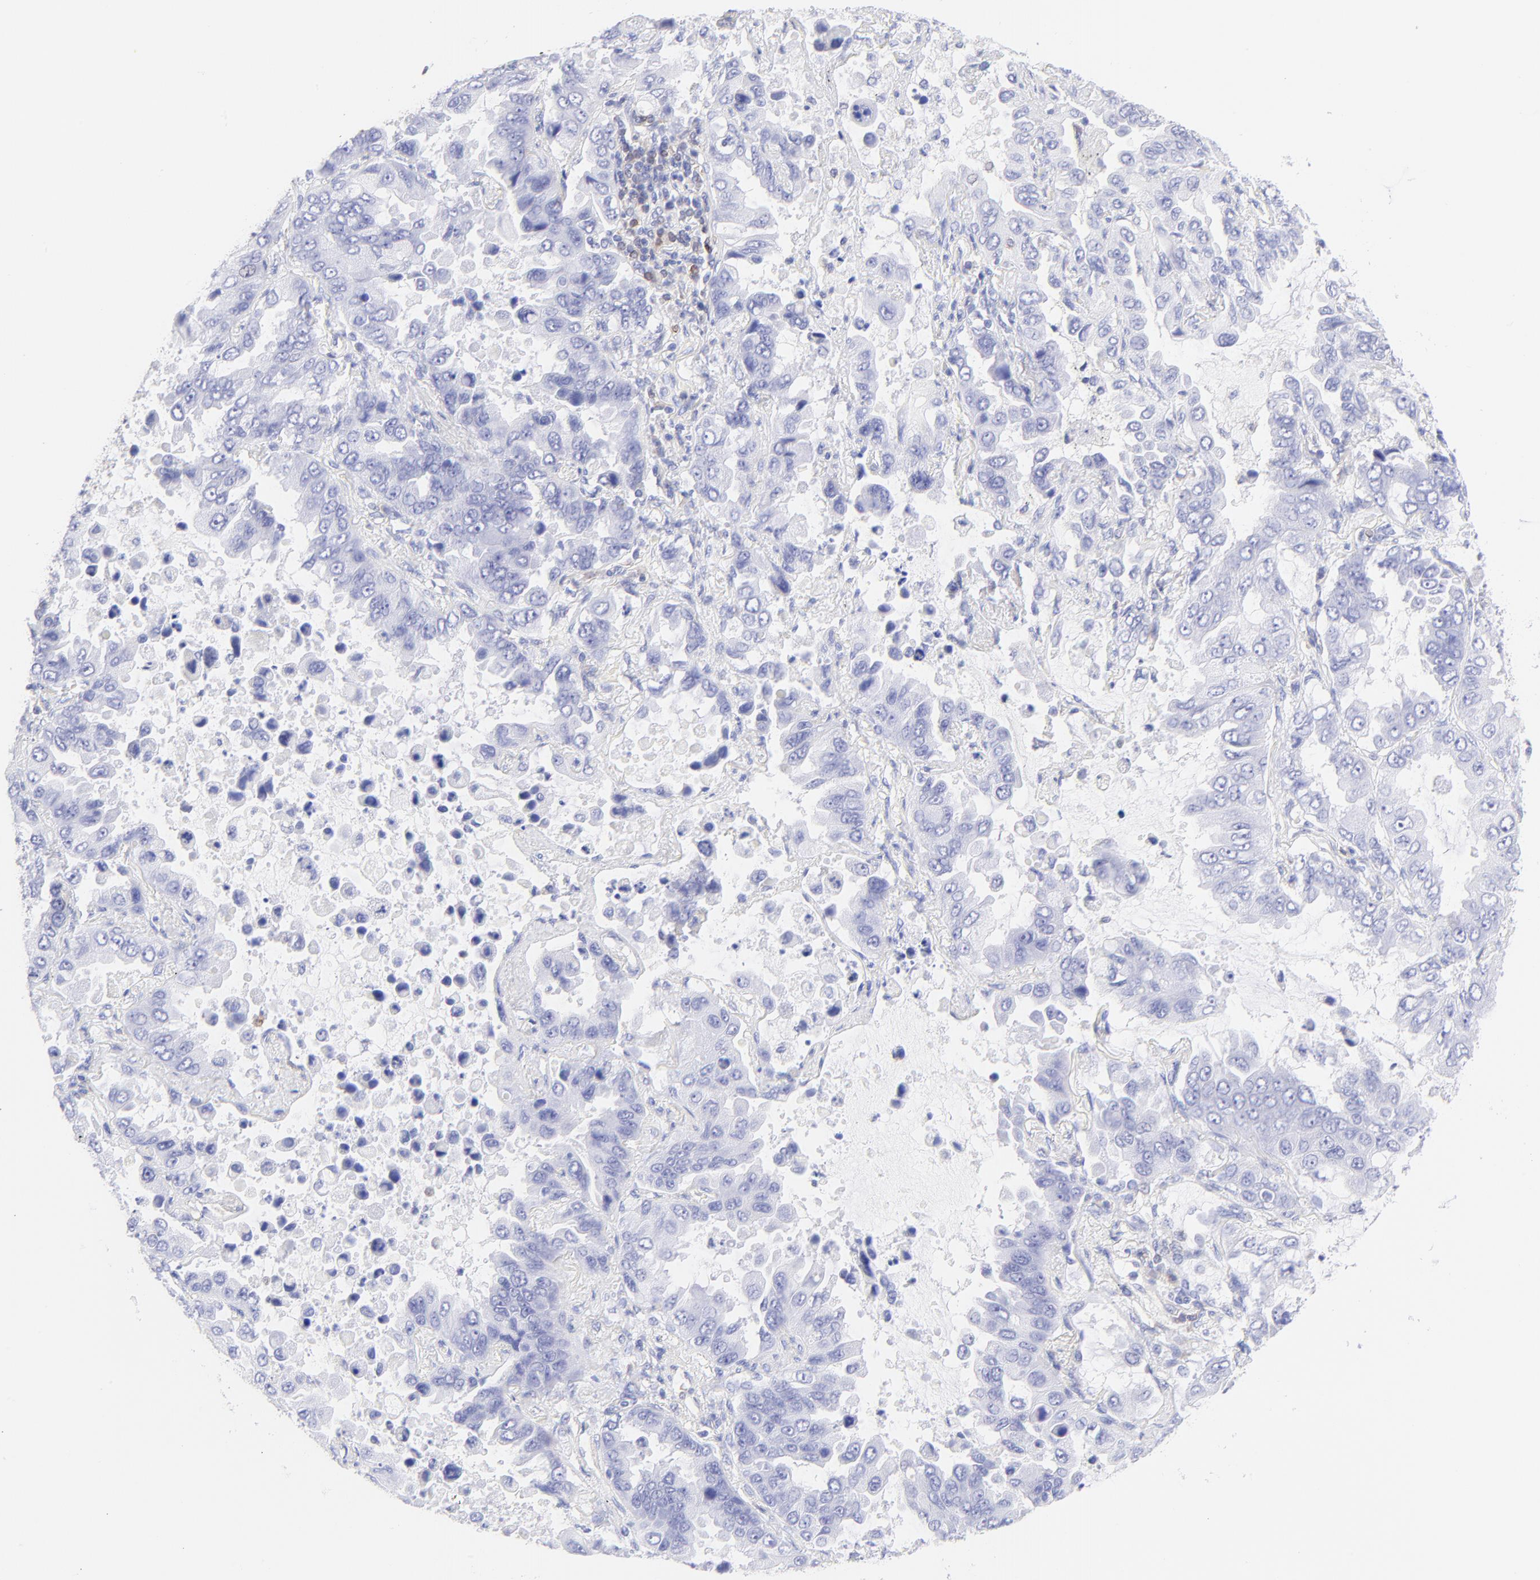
{"staining": {"intensity": "negative", "quantity": "none", "location": "none"}, "tissue": "lung cancer", "cell_type": "Tumor cells", "image_type": "cancer", "snomed": [{"axis": "morphology", "description": "Adenocarcinoma, NOS"}, {"axis": "topography", "description": "Lung"}], "caption": "The IHC photomicrograph has no significant expression in tumor cells of lung adenocarcinoma tissue. Brightfield microscopy of immunohistochemistry stained with DAB (brown) and hematoxylin (blue), captured at high magnification.", "gene": "IRAG2", "patient": {"sex": "male", "age": 64}}